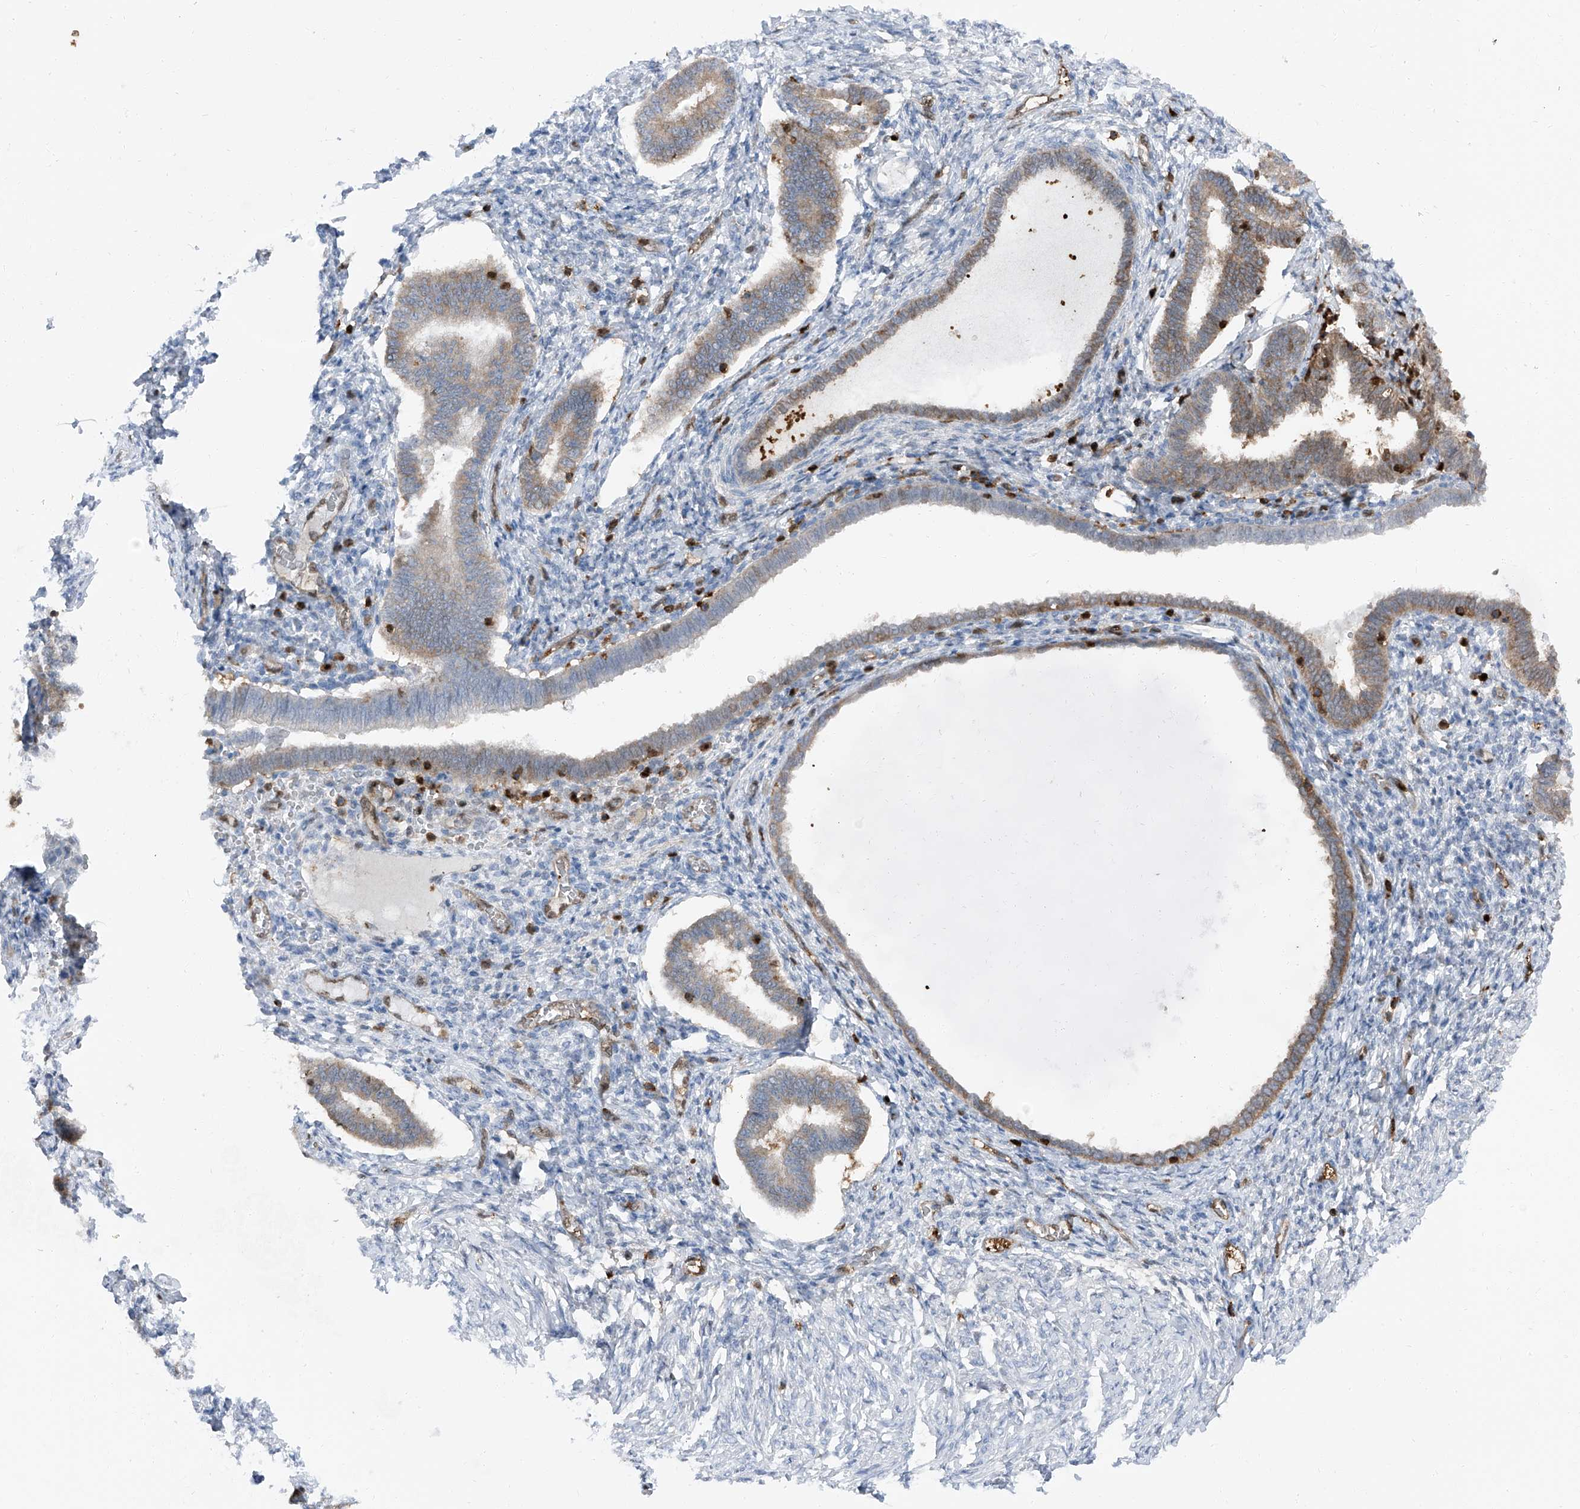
{"staining": {"intensity": "negative", "quantity": "none", "location": "none"}, "tissue": "endometrium", "cell_type": "Cells in endometrial stroma", "image_type": "normal", "snomed": [{"axis": "morphology", "description": "Normal tissue, NOS"}, {"axis": "topography", "description": "Endometrium"}], "caption": "An immunohistochemistry photomicrograph of normal endometrium is shown. There is no staining in cells in endometrial stroma of endometrium. The staining was performed using DAB to visualize the protein expression in brown, while the nuclei were stained in blue with hematoxylin (Magnification: 20x).", "gene": "PSMB10", "patient": {"sex": "female", "age": 77}}